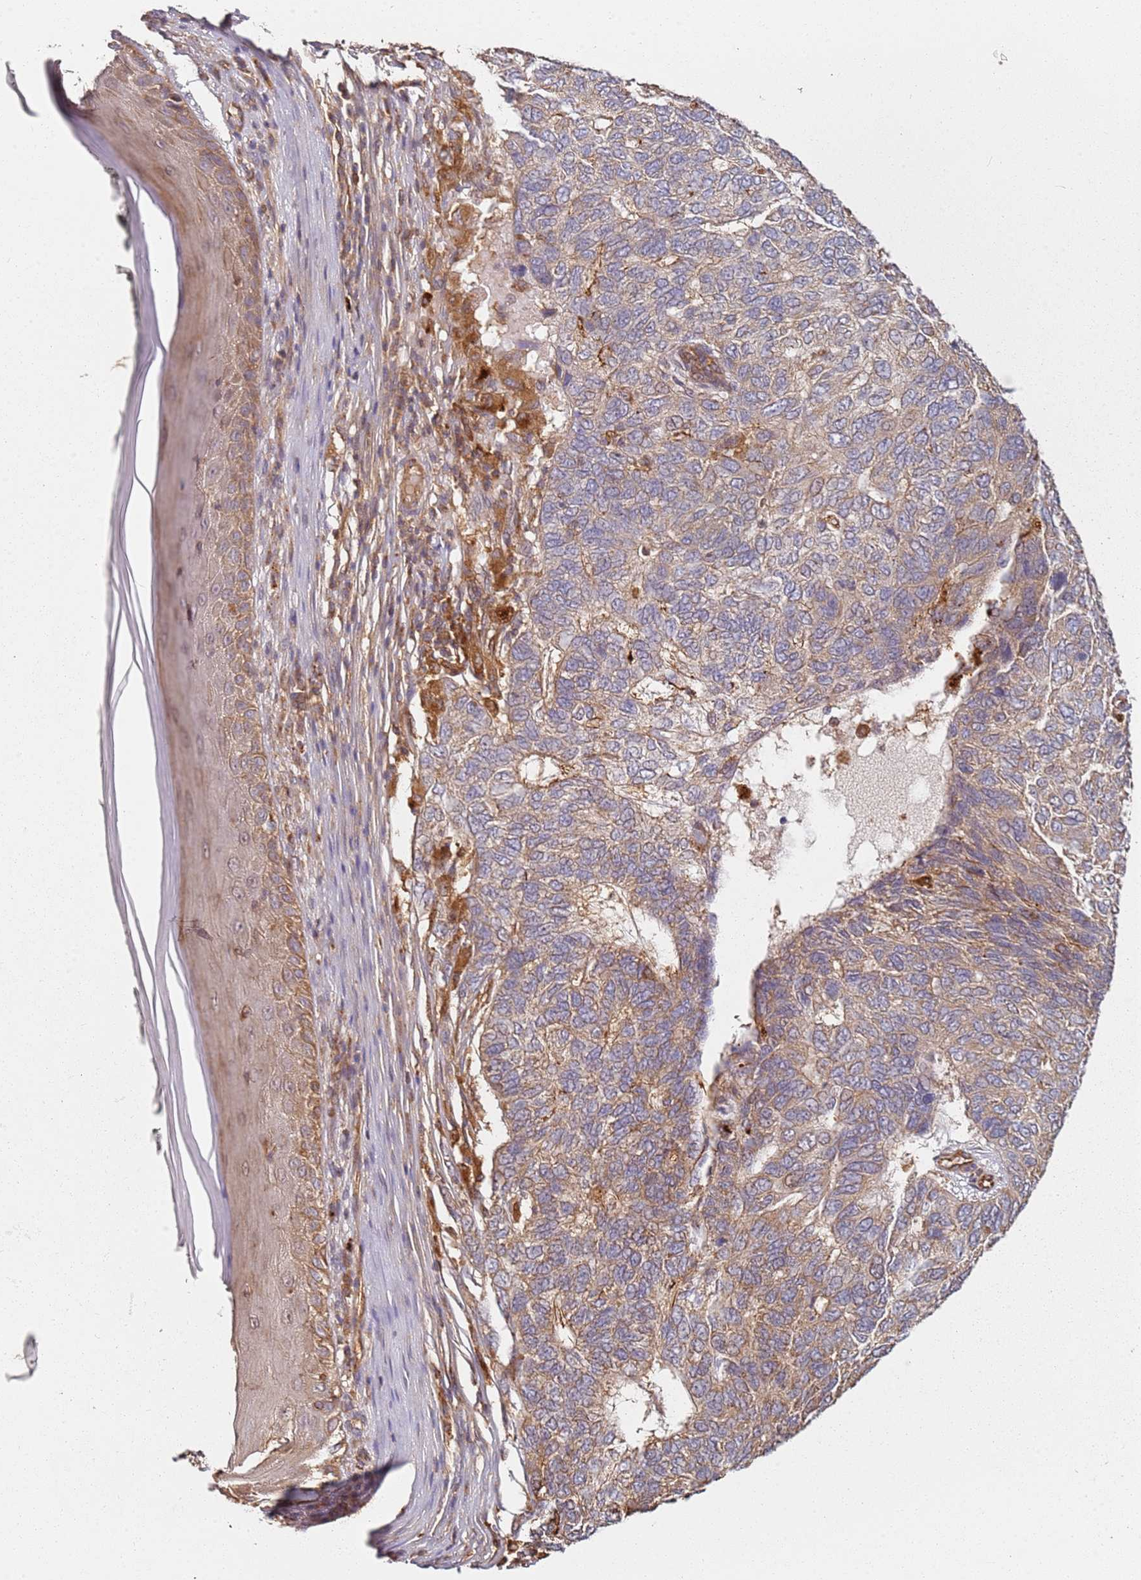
{"staining": {"intensity": "moderate", "quantity": "25%-75%", "location": "cytoplasmic/membranous"}, "tissue": "skin cancer", "cell_type": "Tumor cells", "image_type": "cancer", "snomed": [{"axis": "morphology", "description": "Basal cell carcinoma"}, {"axis": "topography", "description": "Skin"}], "caption": "High-power microscopy captured an IHC histopathology image of skin cancer, revealing moderate cytoplasmic/membranous positivity in about 25%-75% of tumor cells.", "gene": "SCGB2B2", "patient": {"sex": "female", "age": 65}}